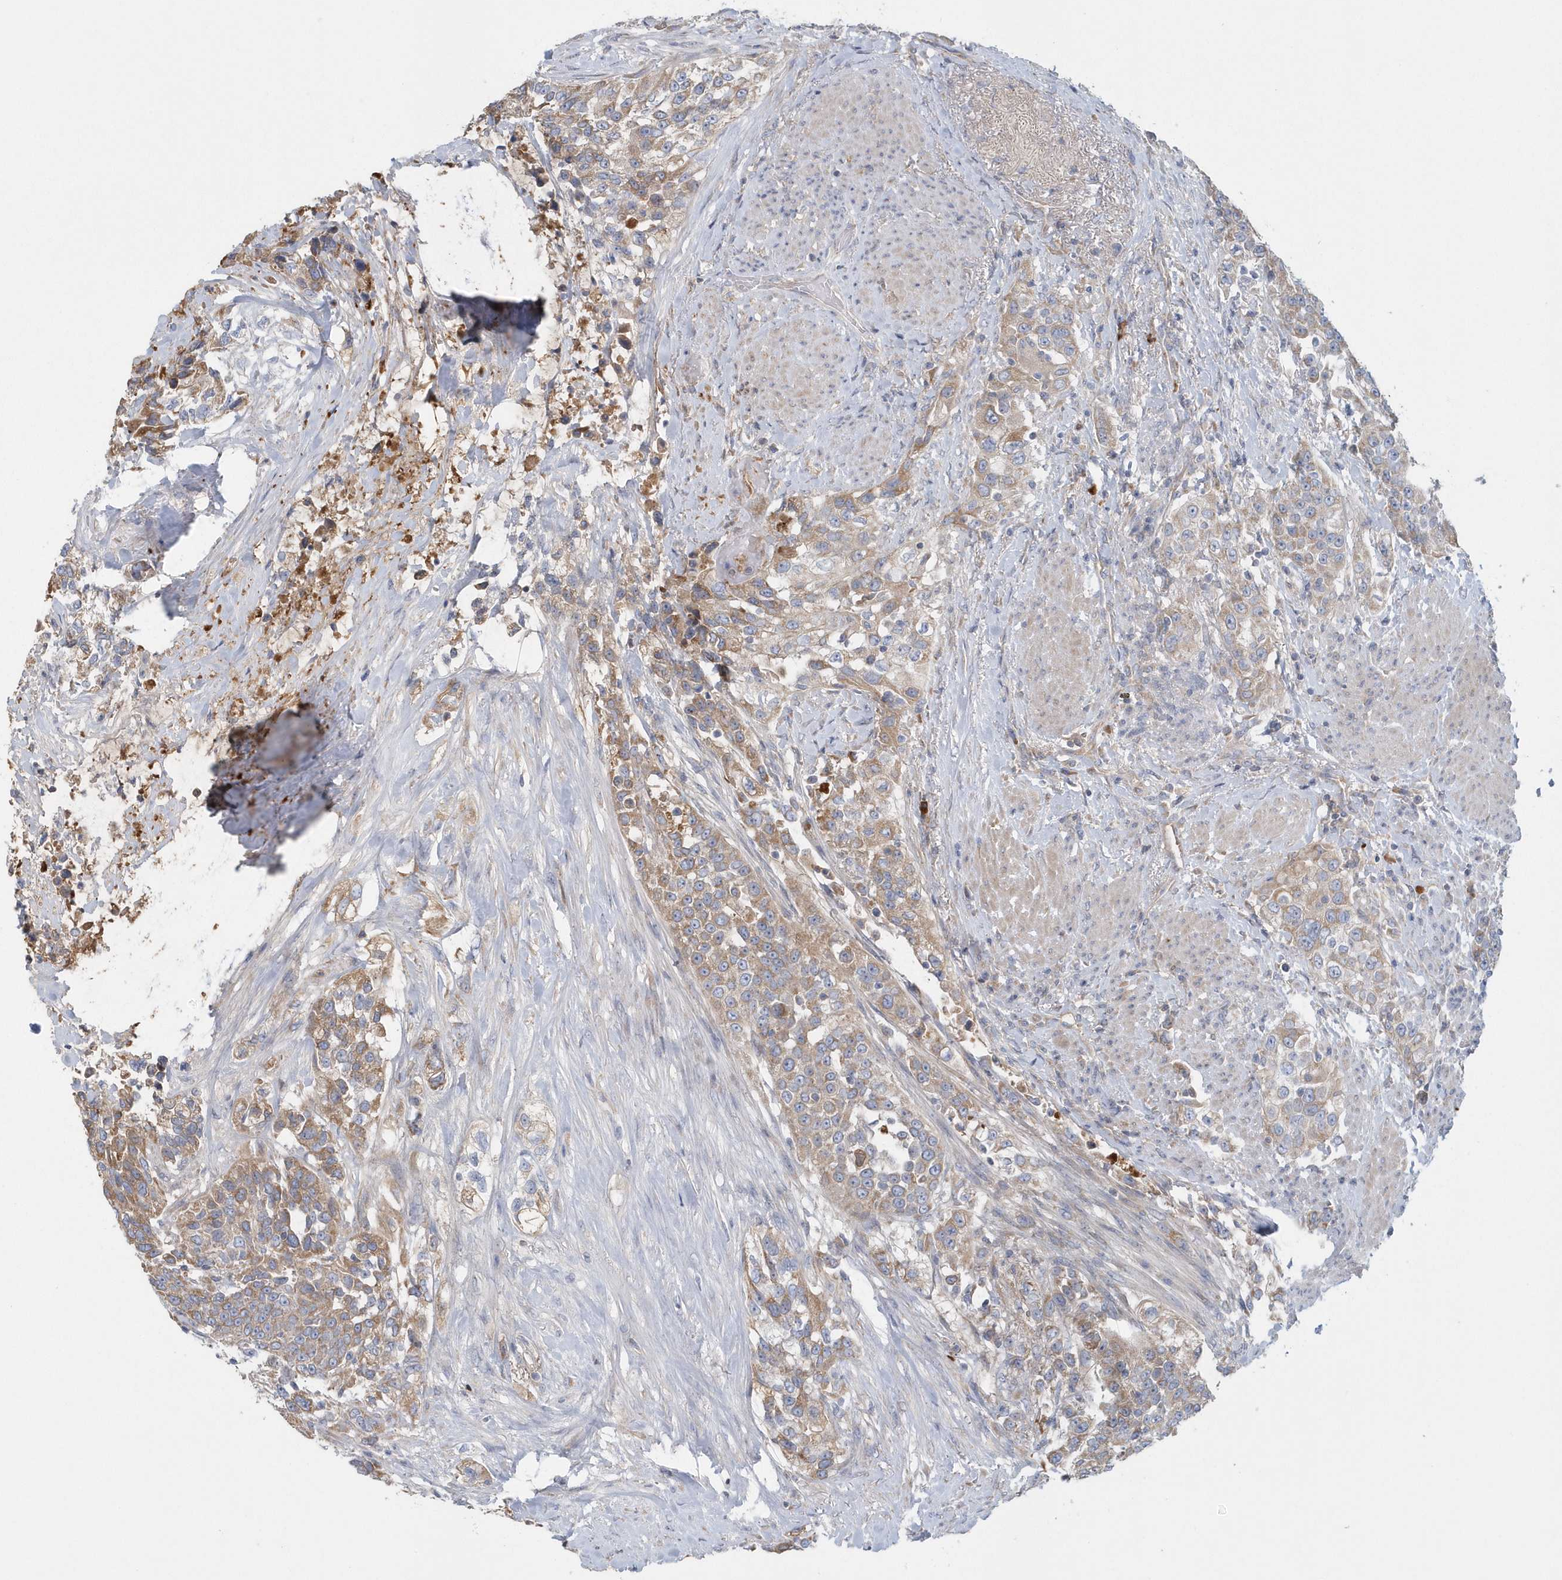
{"staining": {"intensity": "moderate", "quantity": ">75%", "location": "cytoplasmic/membranous"}, "tissue": "urothelial cancer", "cell_type": "Tumor cells", "image_type": "cancer", "snomed": [{"axis": "morphology", "description": "Urothelial carcinoma, High grade"}, {"axis": "topography", "description": "Urinary bladder"}], "caption": "This is an image of immunohistochemistry staining of urothelial cancer, which shows moderate expression in the cytoplasmic/membranous of tumor cells.", "gene": "SPATA18", "patient": {"sex": "female", "age": 80}}